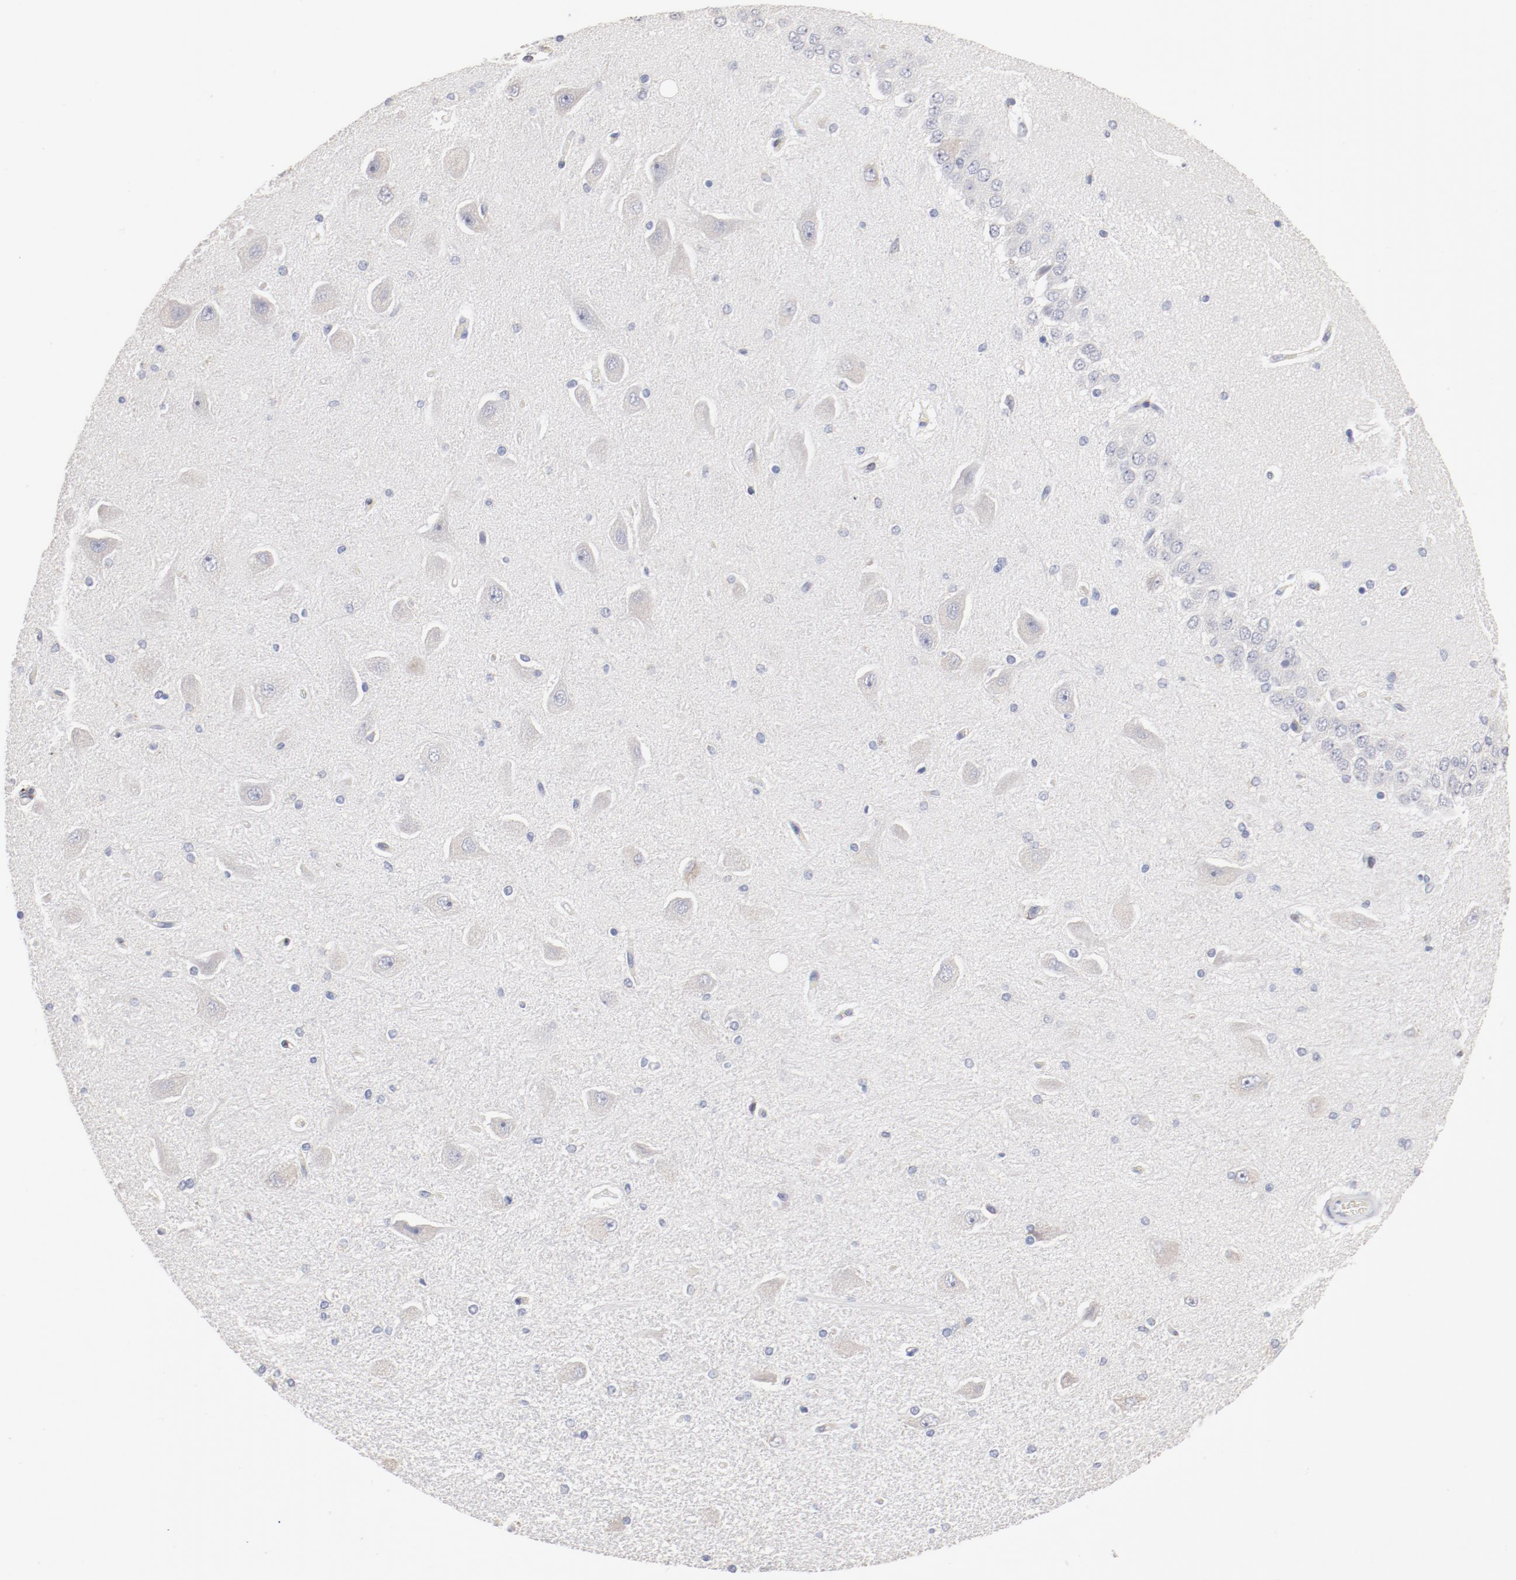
{"staining": {"intensity": "negative", "quantity": "none", "location": "none"}, "tissue": "hippocampus", "cell_type": "Glial cells", "image_type": "normal", "snomed": [{"axis": "morphology", "description": "Normal tissue, NOS"}, {"axis": "topography", "description": "Hippocampus"}], "caption": "IHC photomicrograph of normal hippocampus: human hippocampus stained with DAB (3,3'-diaminobenzidine) displays no significant protein positivity in glial cells.", "gene": "AK7", "patient": {"sex": "female", "age": 54}}